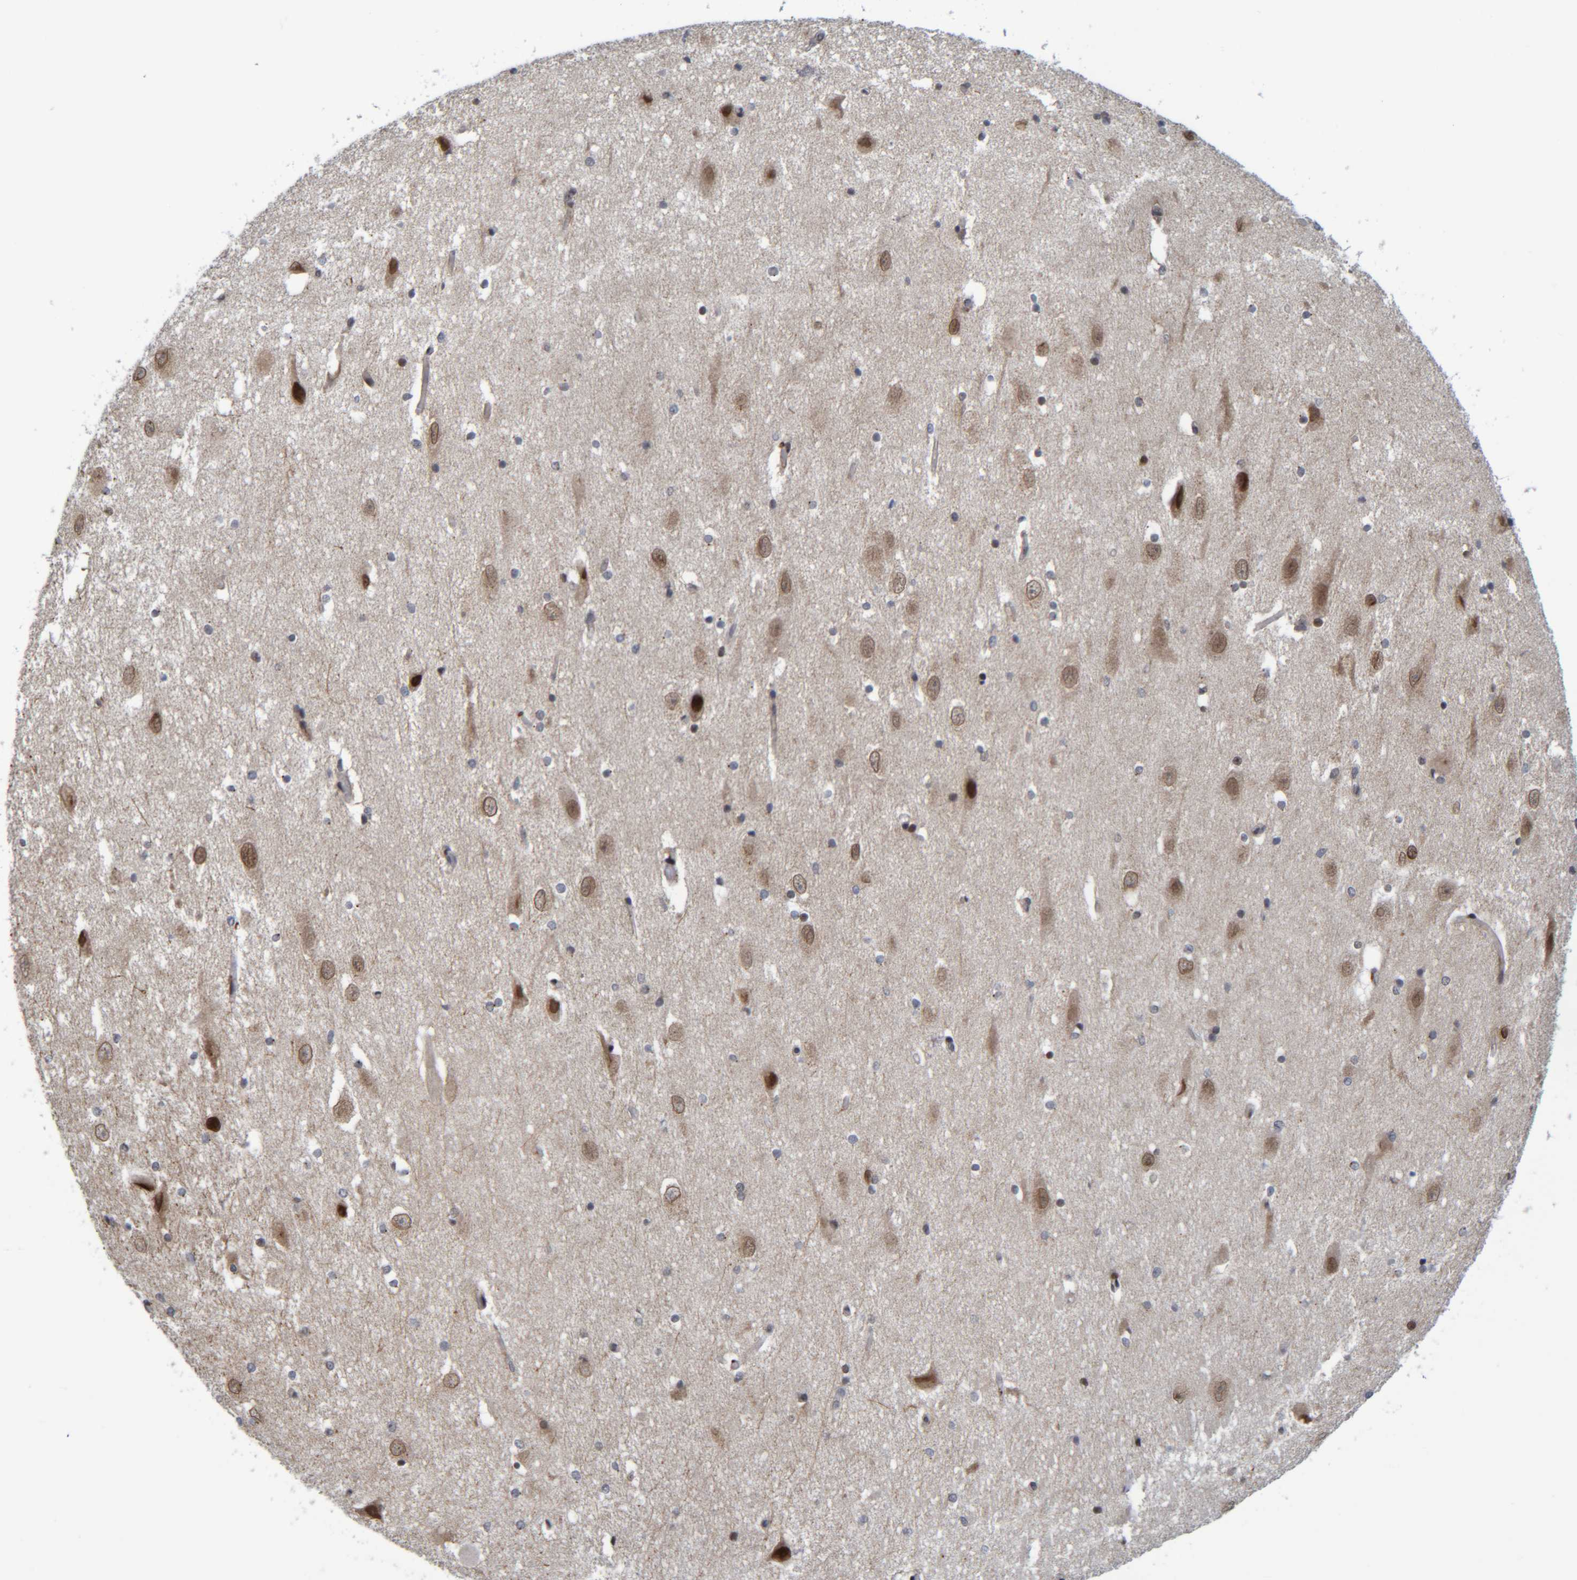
{"staining": {"intensity": "moderate", "quantity": "<25%", "location": "cytoplasmic/membranous"}, "tissue": "hippocampus", "cell_type": "Glial cells", "image_type": "normal", "snomed": [{"axis": "morphology", "description": "Normal tissue, NOS"}, {"axis": "topography", "description": "Hippocampus"}], "caption": "A high-resolution photomicrograph shows immunohistochemistry (IHC) staining of benign hippocampus, which reveals moderate cytoplasmic/membranous expression in approximately <25% of glial cells. (DAB (3,3'-diaminobenzidine) IHC with brightfield microscopy, high magnification).", "gene": "CCDC57", "patient": {"sex": "female", "age": 19}}